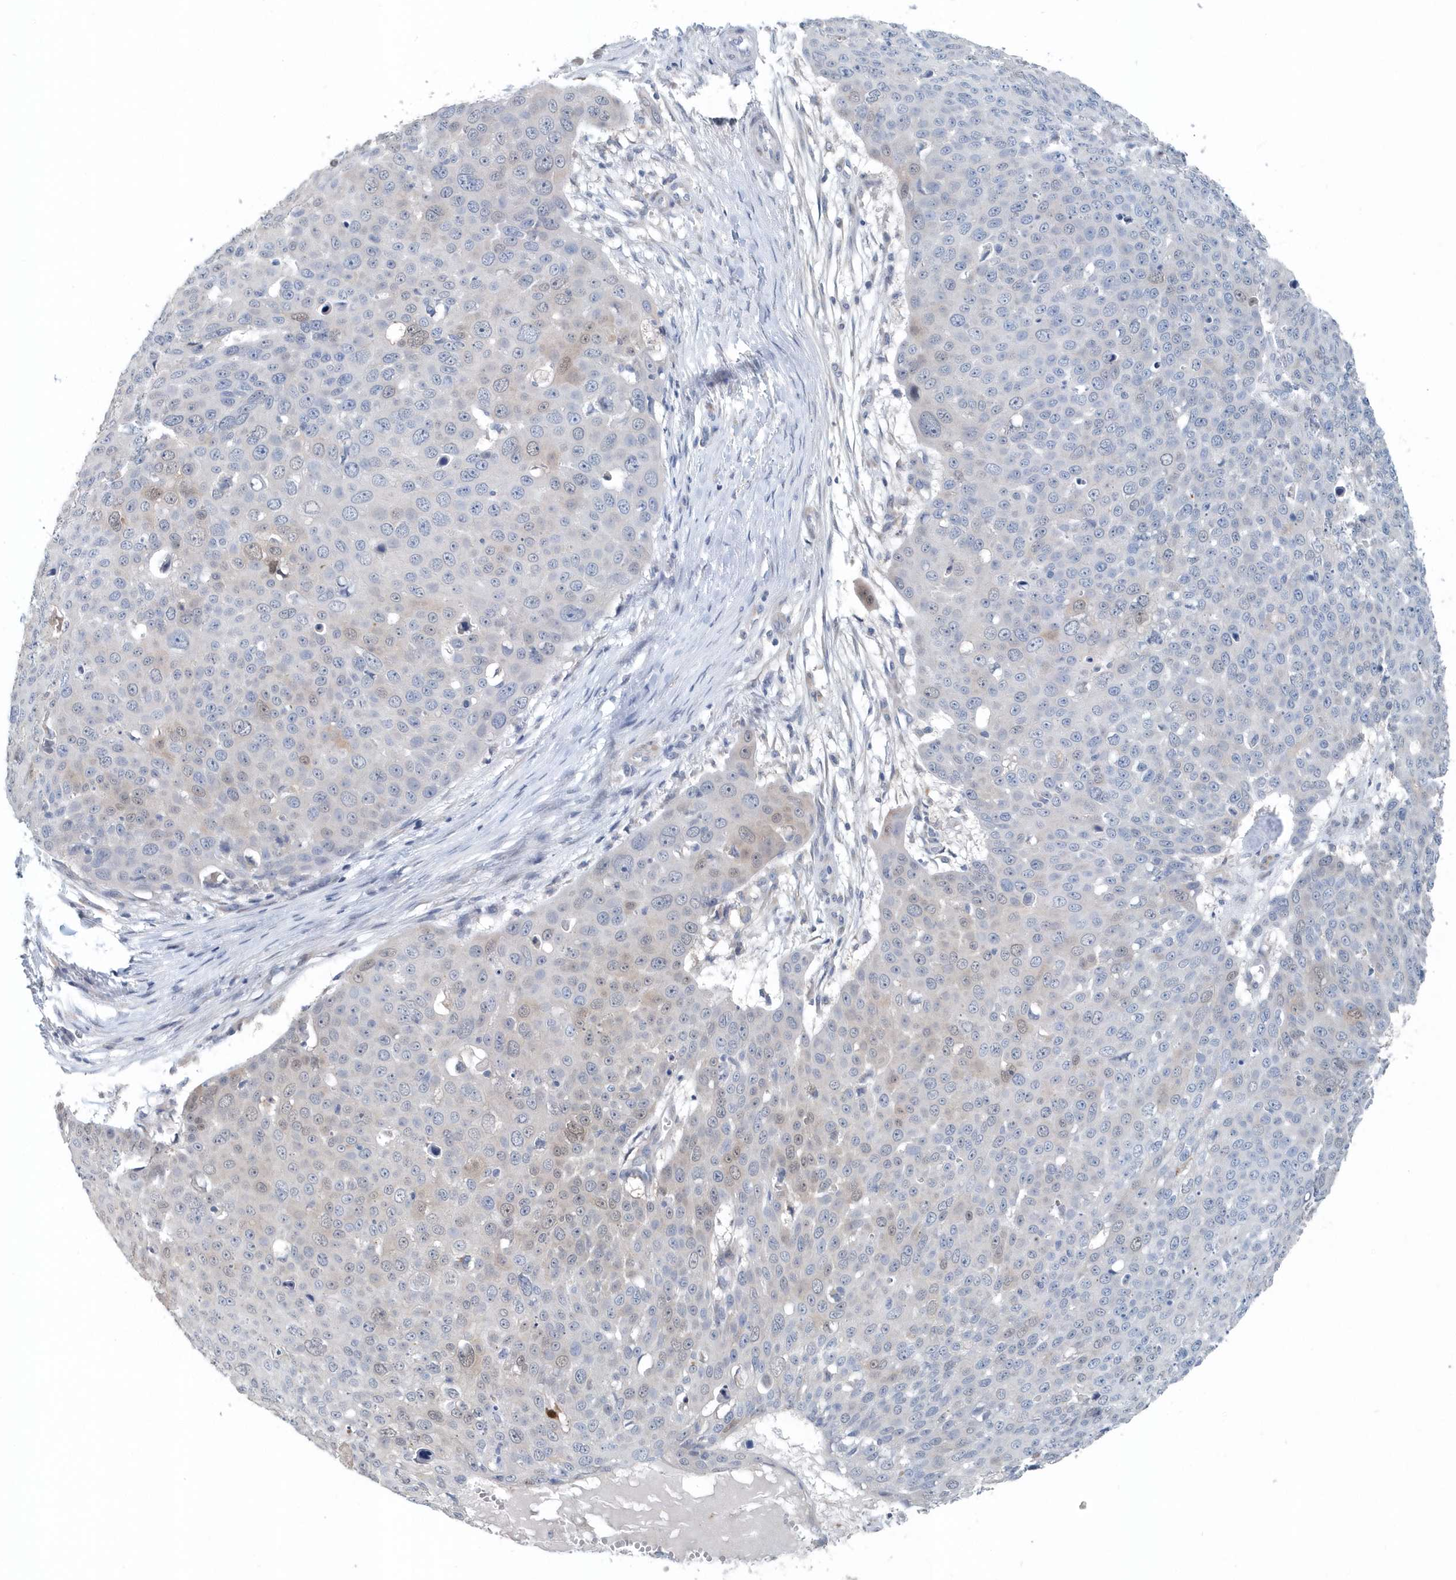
{"staining": {"intensity": "negative", "quantity": "none", "location": "none"}, "tissue": "skin cancer", "cell_type": "Tumor cells", "image_type": "cancer", "snomed": [{"axis": "morphology", "description": "Squamous cell carcinoma, NOS"}, {"axis": "topography", "description": "Skin"}], "caption": "Immunohistochemistry photomicrograph of neoplastic tissue: squamous cell carcinoma (skin) stained with DAB (3,3'-diaminobenzidine) exhibits no significant protein positivity in tumor cells.", "gene": "PFN2", "patient": {"sex": "male", "age": 71}}